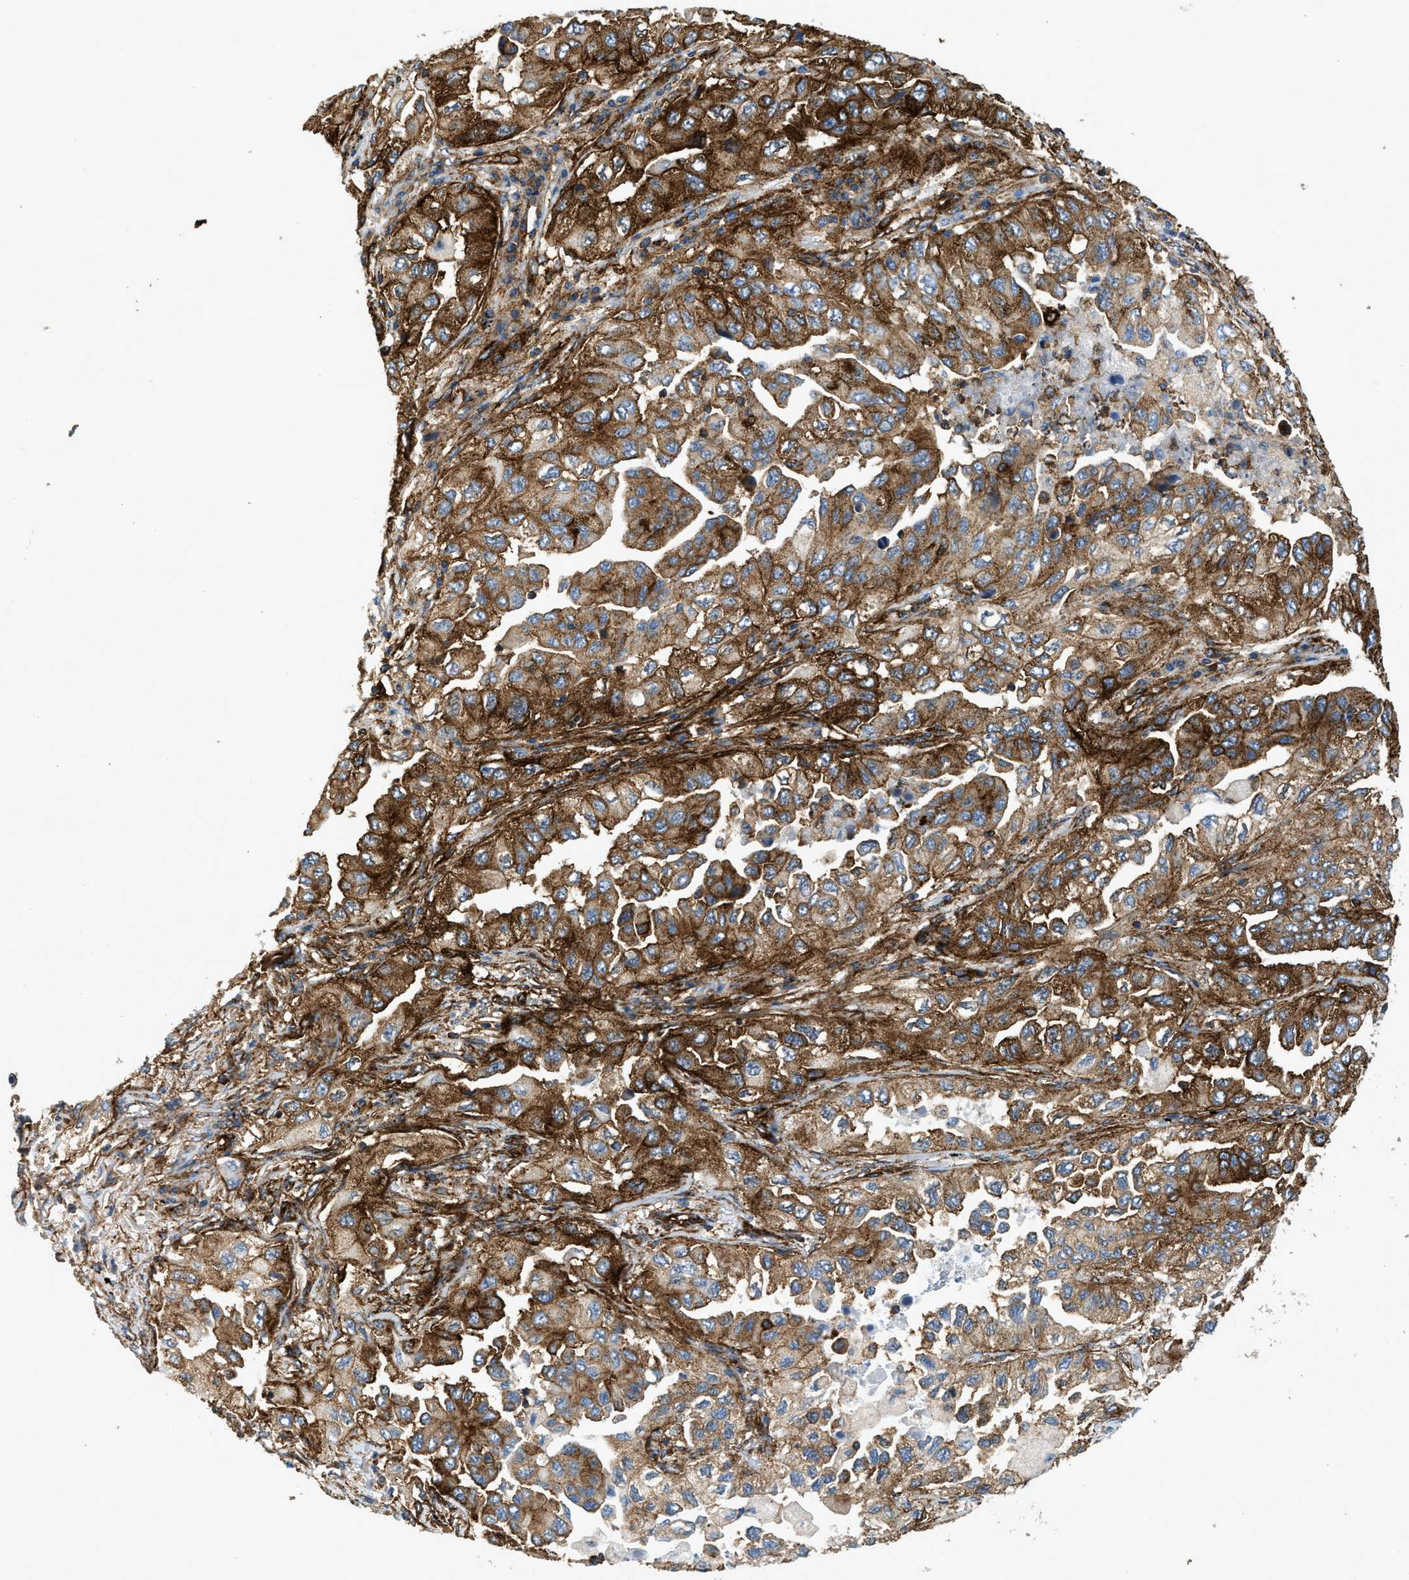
{"staining": {"intensity": "strong", "quantity": ">75%", "location": "cytoplasmic/membranous"}, "tissue": "lung cancer", "cell_type": "Tumor cells", "image_type": "cancer", "snomed": [{"axis": "morphology", "description": "Adenocarcinoma, NOS"}, {"axis": "topography", "description": "Lung"}], "caption": "Protein staining reveals strong cytoplasmic/membranous staining in approximately >75% of tumor cells in lung adenocarcinoma. Ihc stains the protein of interest in brown and the nuclei are stained blue.", "gene": "HIP1", "patient": {"sex": "female", "age": 65}}